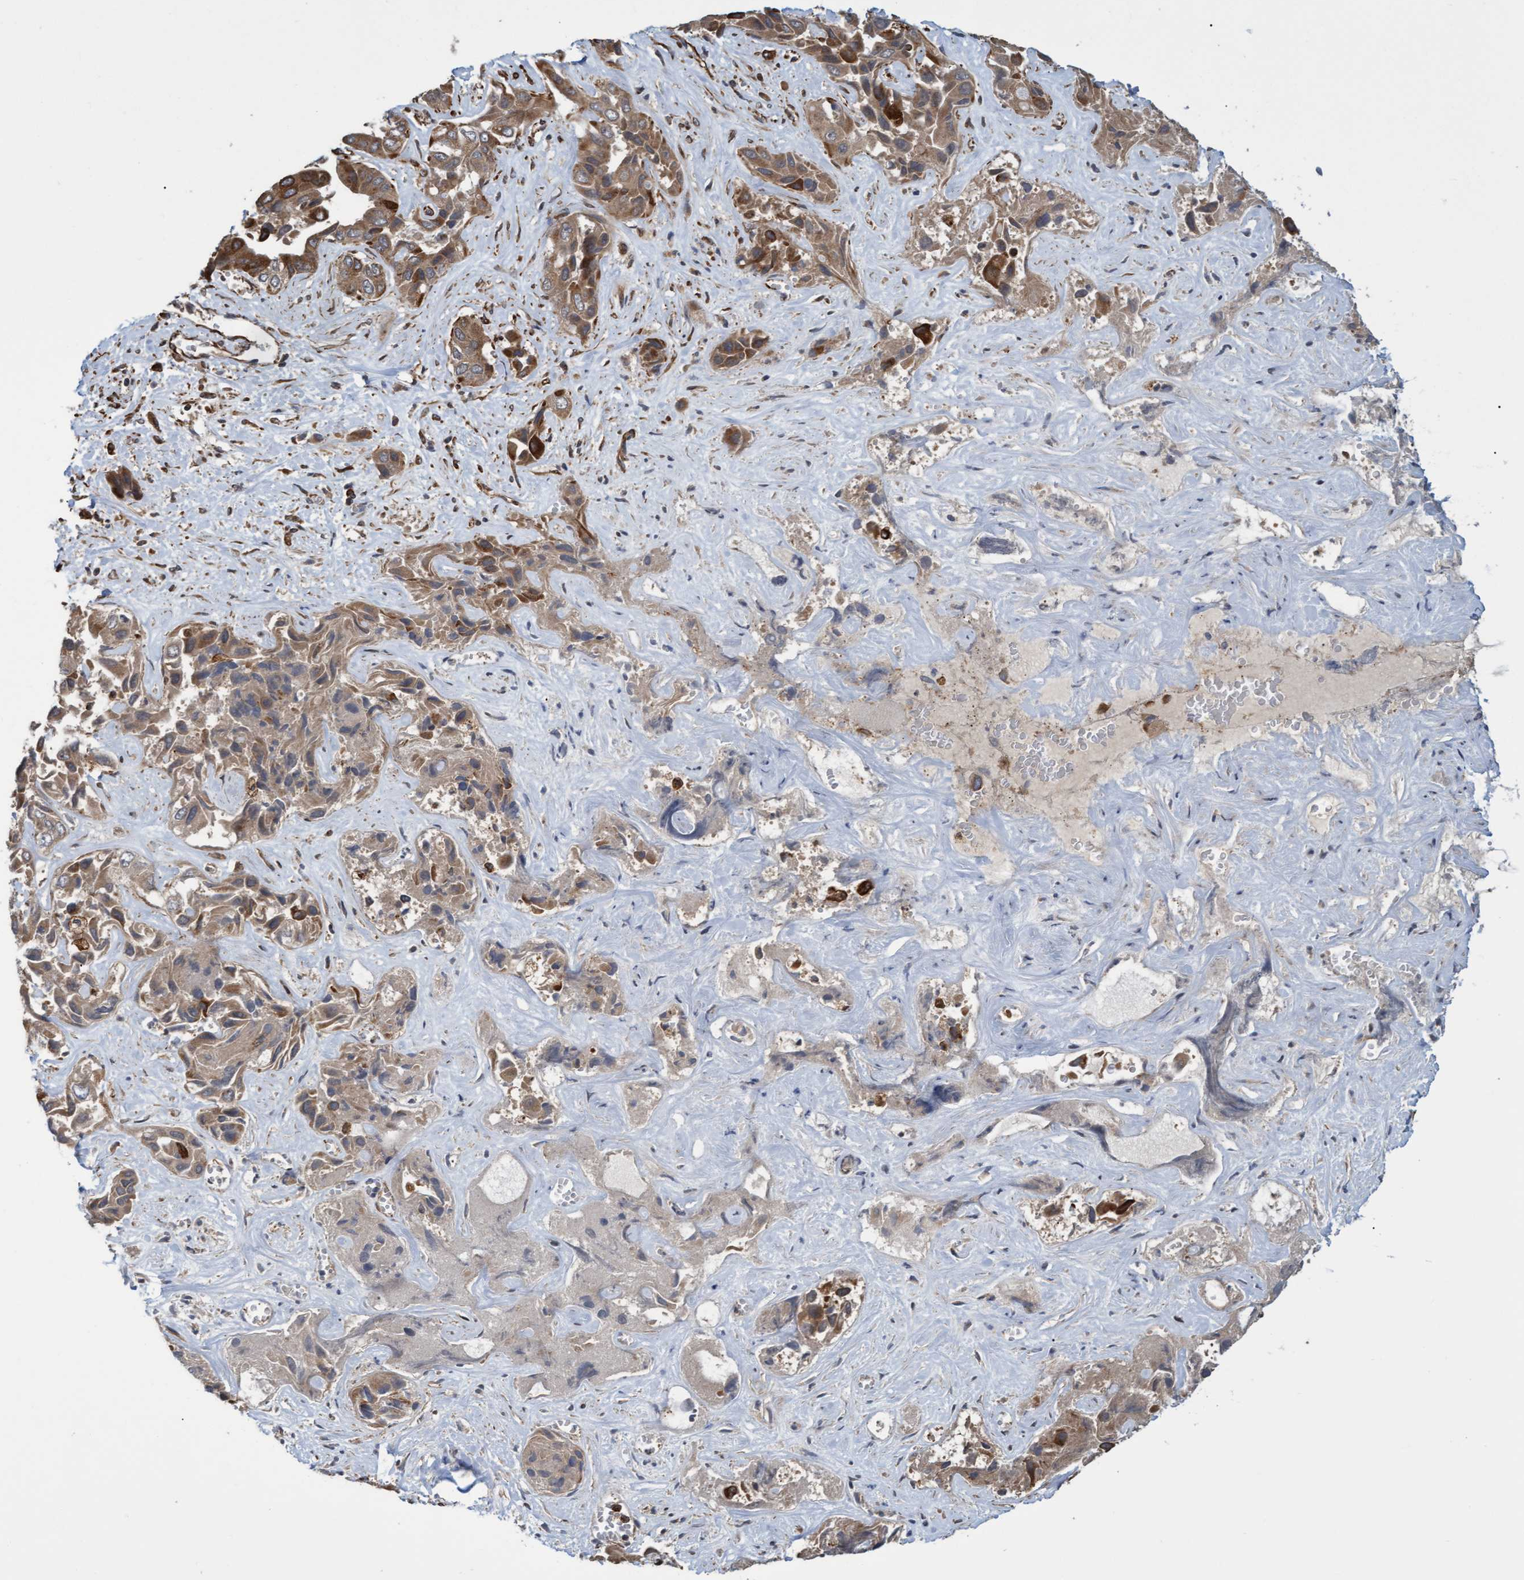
{"staining": {"intensity": "moderate", "quantity": ">75%", "location": "cytoplasmic/membranous"}, "tissue": "liver cancer", "cell_type": "Tumor cells", "image_type": "cancer", "snomed": [{"axis": "morphology", "description": "Cholangiocarcinoma"}, {"axis": "topography", "description": "Liver"}], "caption": "IHC (DAB) staining of liver cholangiocarcinoma shows moderate cytoplasmic/membranous protein staining in about >75% of tumor cells.", "gene": "TNFRSF10B", "patient": {"sex": "female", "age": 52}}